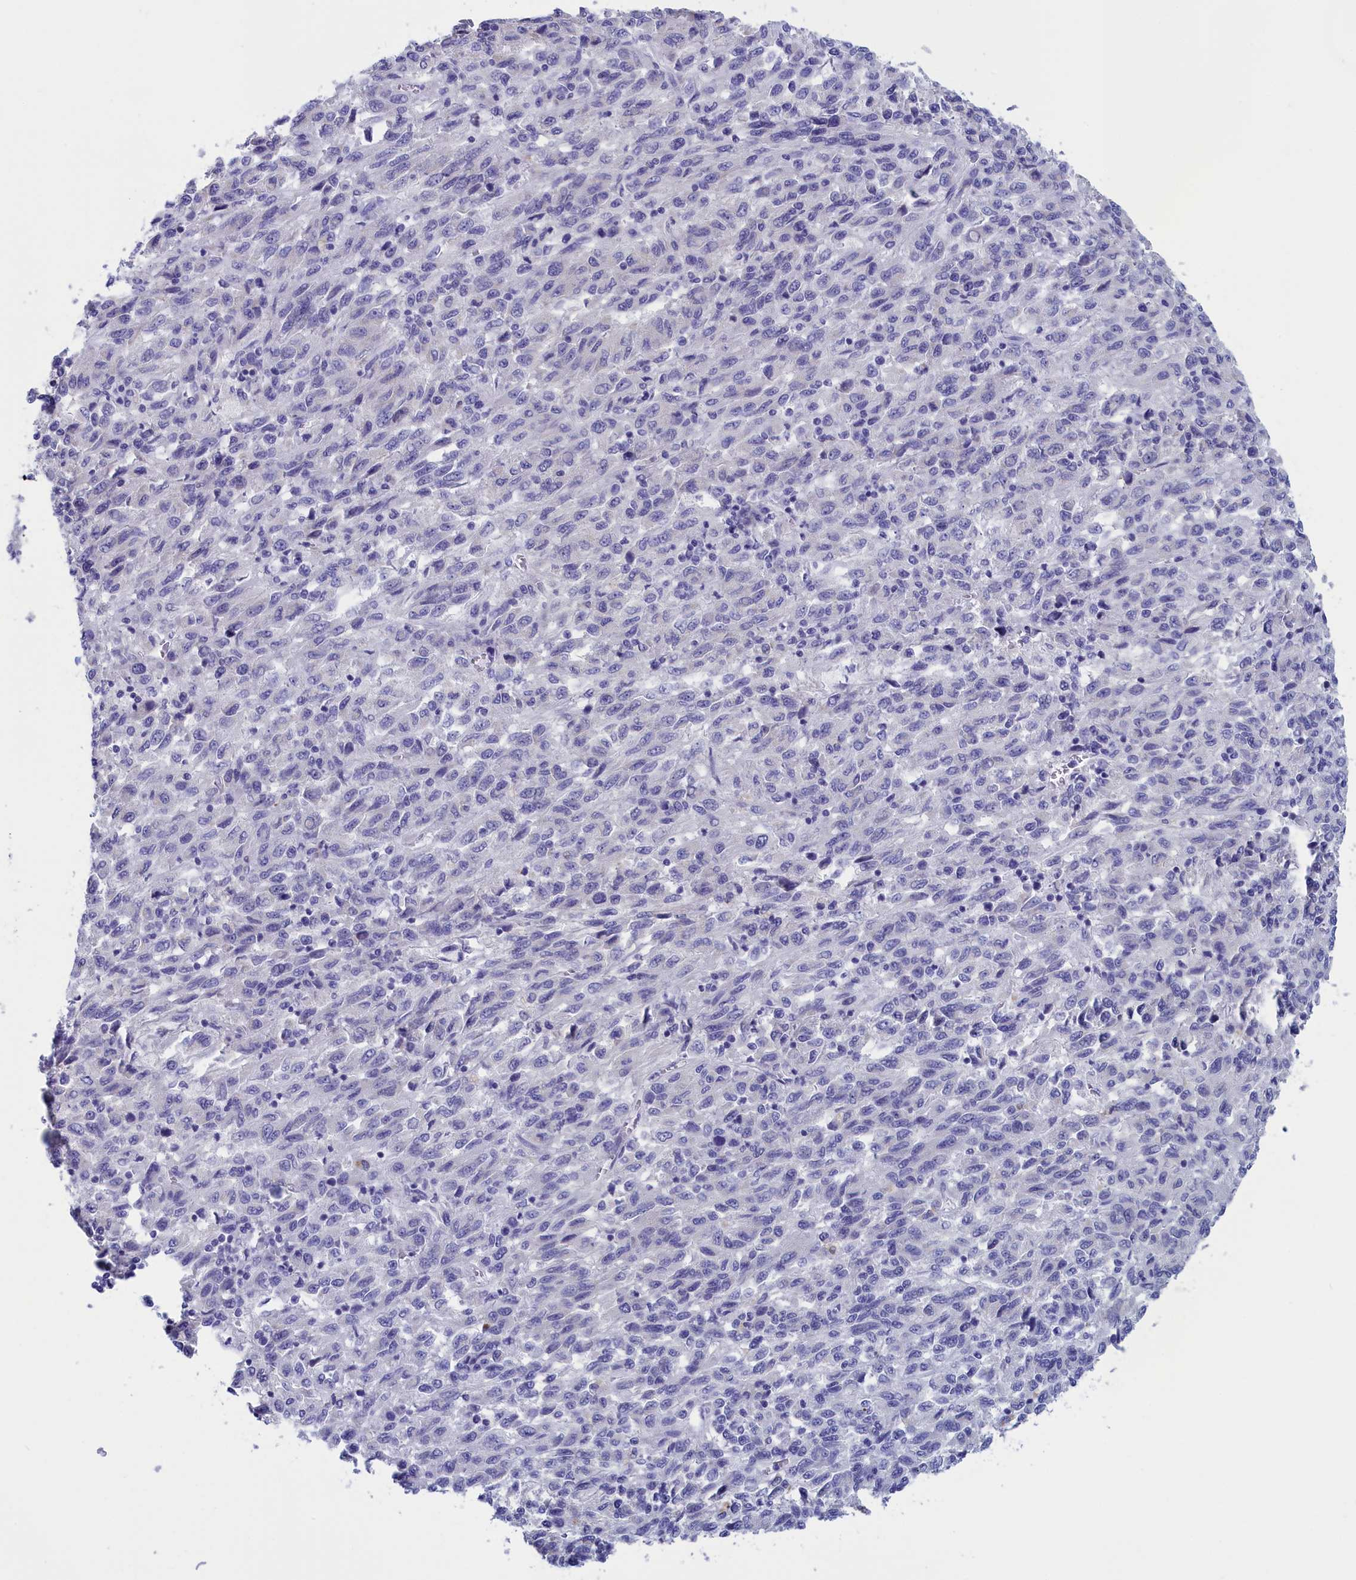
{"staining": {"intensity": "negative", "quantity": "none", "location": "none"}, "tissue": "melanoma", "cell_type": "Tumor cells", "image_type": "cancer", "snomed": [{"axis": "morphology", "description": "Malignant melanoma, Metastatic site"}, {"axis": "topography", "description": "Lung"}], "caption": "The immunohistochemistry photomicrograph has no significant staining in tumor cells of melanoma tissue.", "gene": "ANKRD2", "patient": {"sex": "male", "age": 64}}